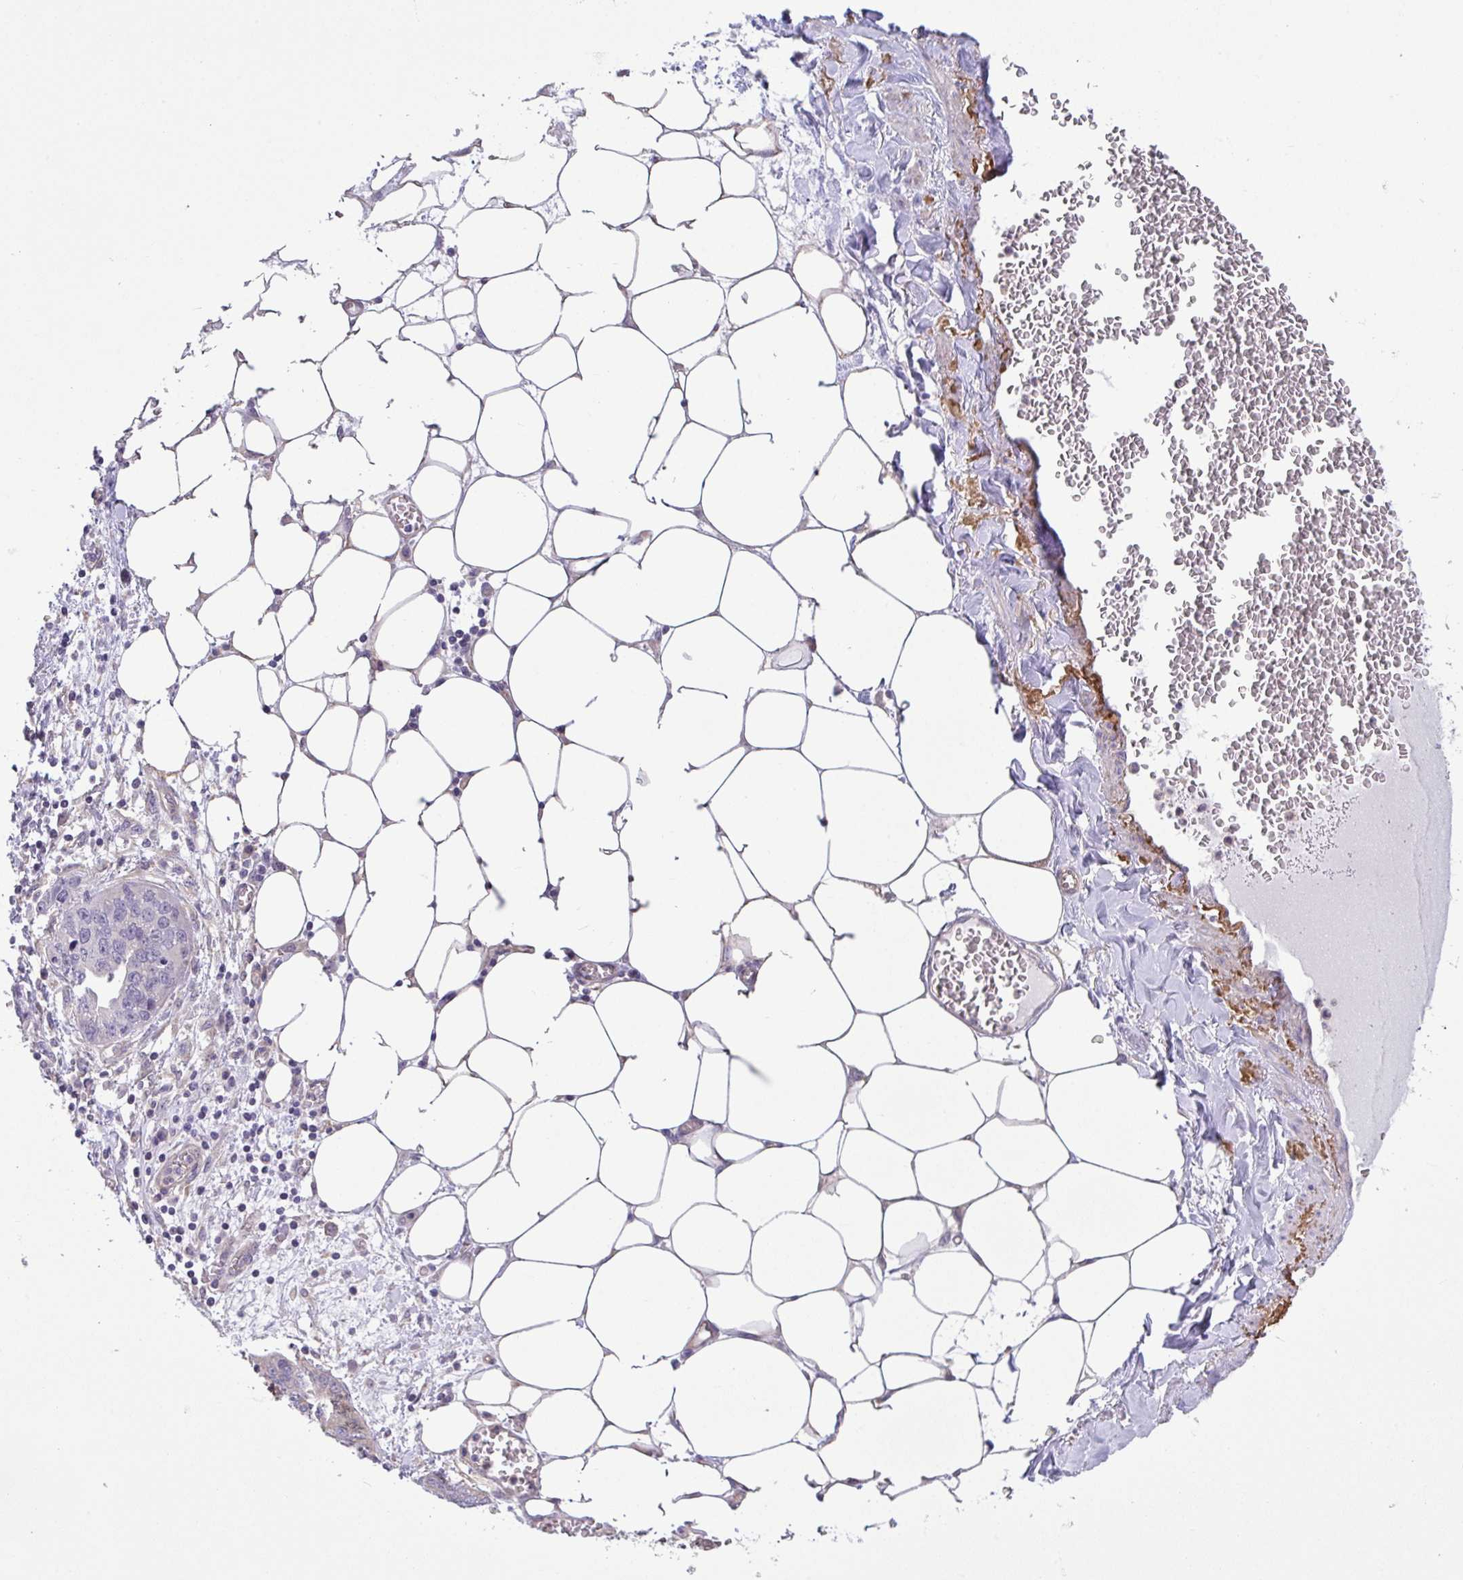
{"staining": {"intensity": "negative", "quantity": "none", "location": "none"}, "tissue": "ovarian cancer", "cell_type": "Tumor cells", "image_type": "cancer", "snomed": [{"axis": "morphology", "description": "Cystadenocarcinoma, serous, NOS"}, {"axis": "topography", "description": "Ovary"}], "caption": "A histopathology image of human ovarian cancer is negative for staining in tumor cells.", "gene": "RHOXF1", "patient": {"sex": "female", "age": 75}}